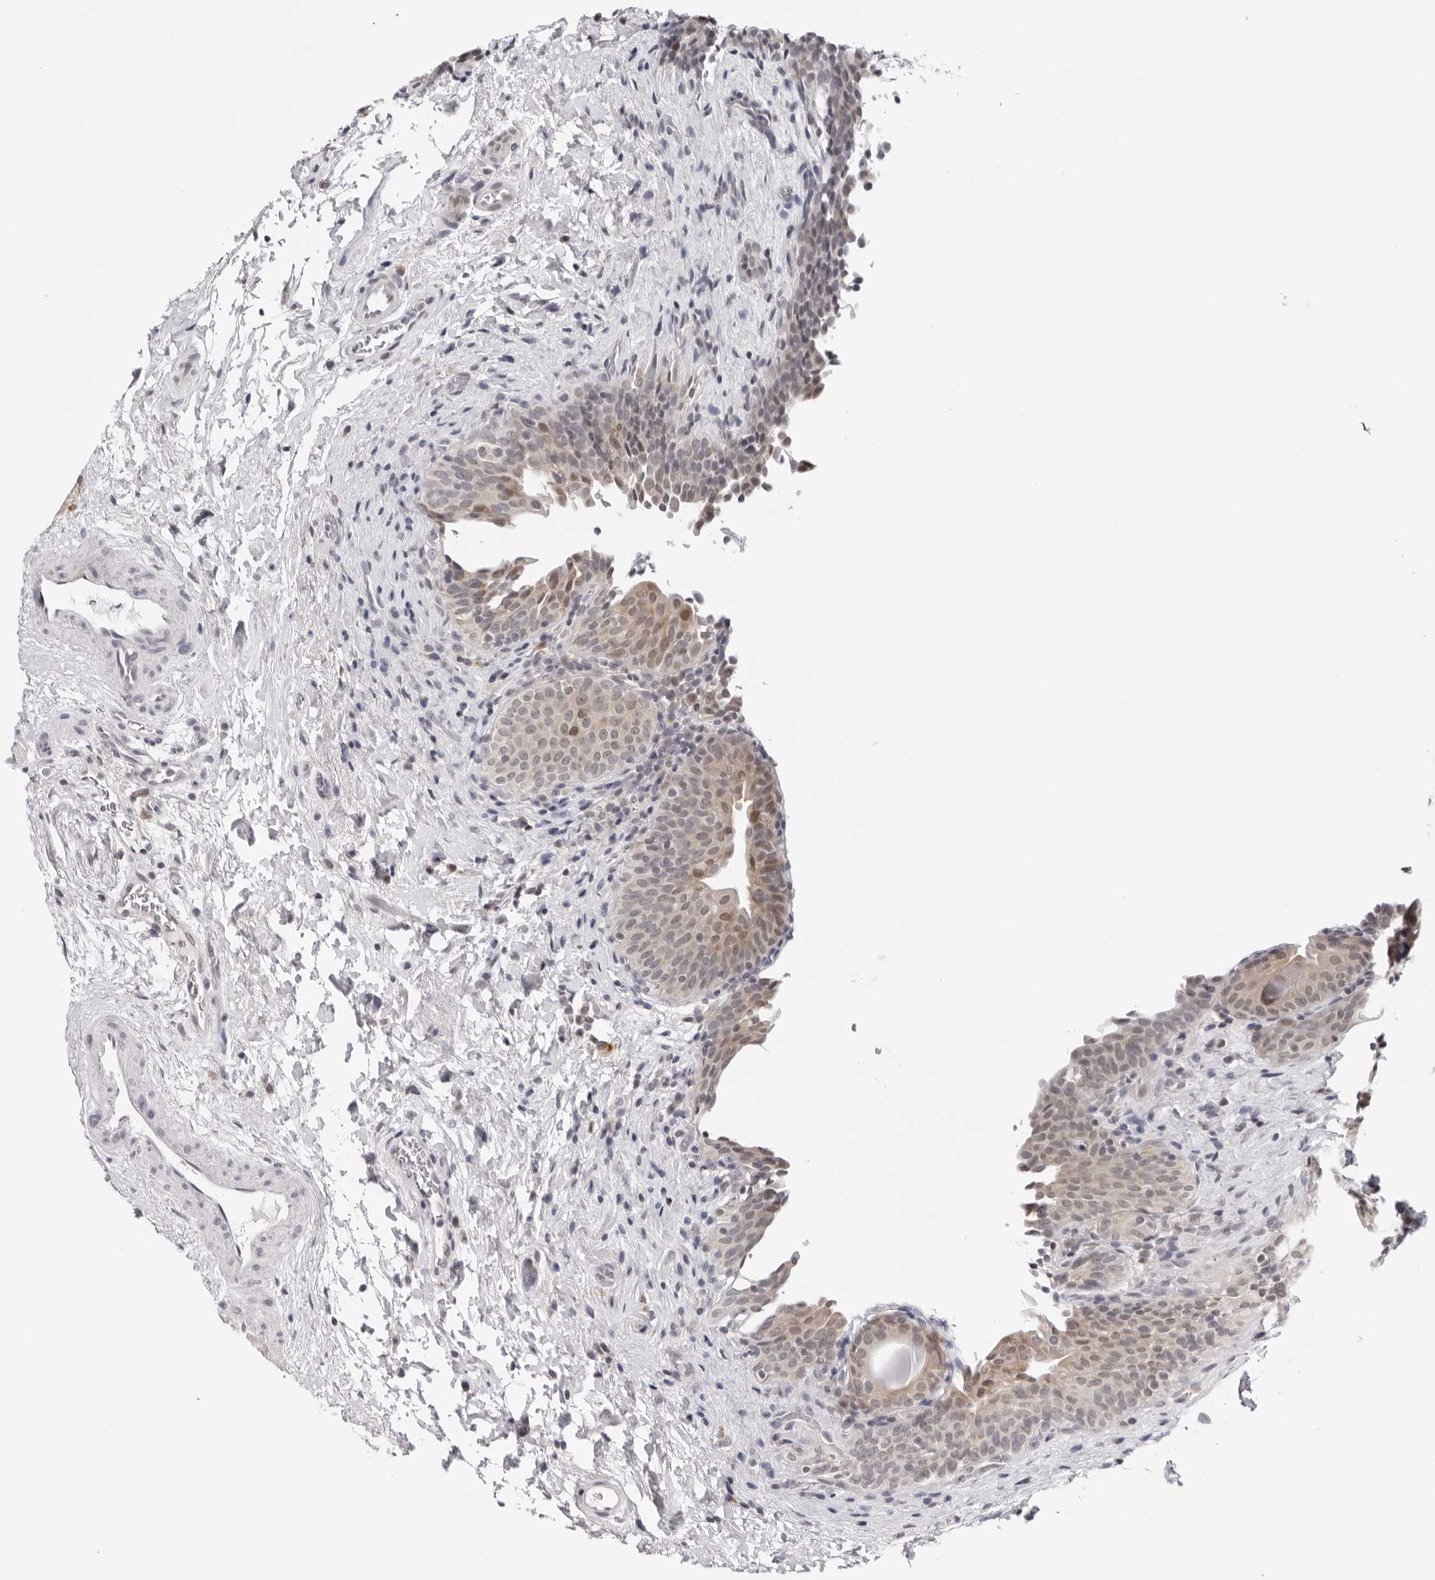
{"staining": {"intensity": "weak", "quantity": "25%-75%", "location": "nuclear"}, "tissue": "urinary bladder", "cell_type": "Urothelial cells", "image_type": "normal", "snomed": [{"axis": "morphology", "description": "Normal tissue, NOS"}, {"axis": "topography", "description": "Urinary bladder"}], "caption": "Protein staining of normal urinary bladder reveals weak nuclear expression in about 25%-75% of urothelial cells. (DAB = brown stain, brightfield microscopy at high magnification).", "gene": "PRUNE1", "patient": {"sex": "male", "age": 83}}